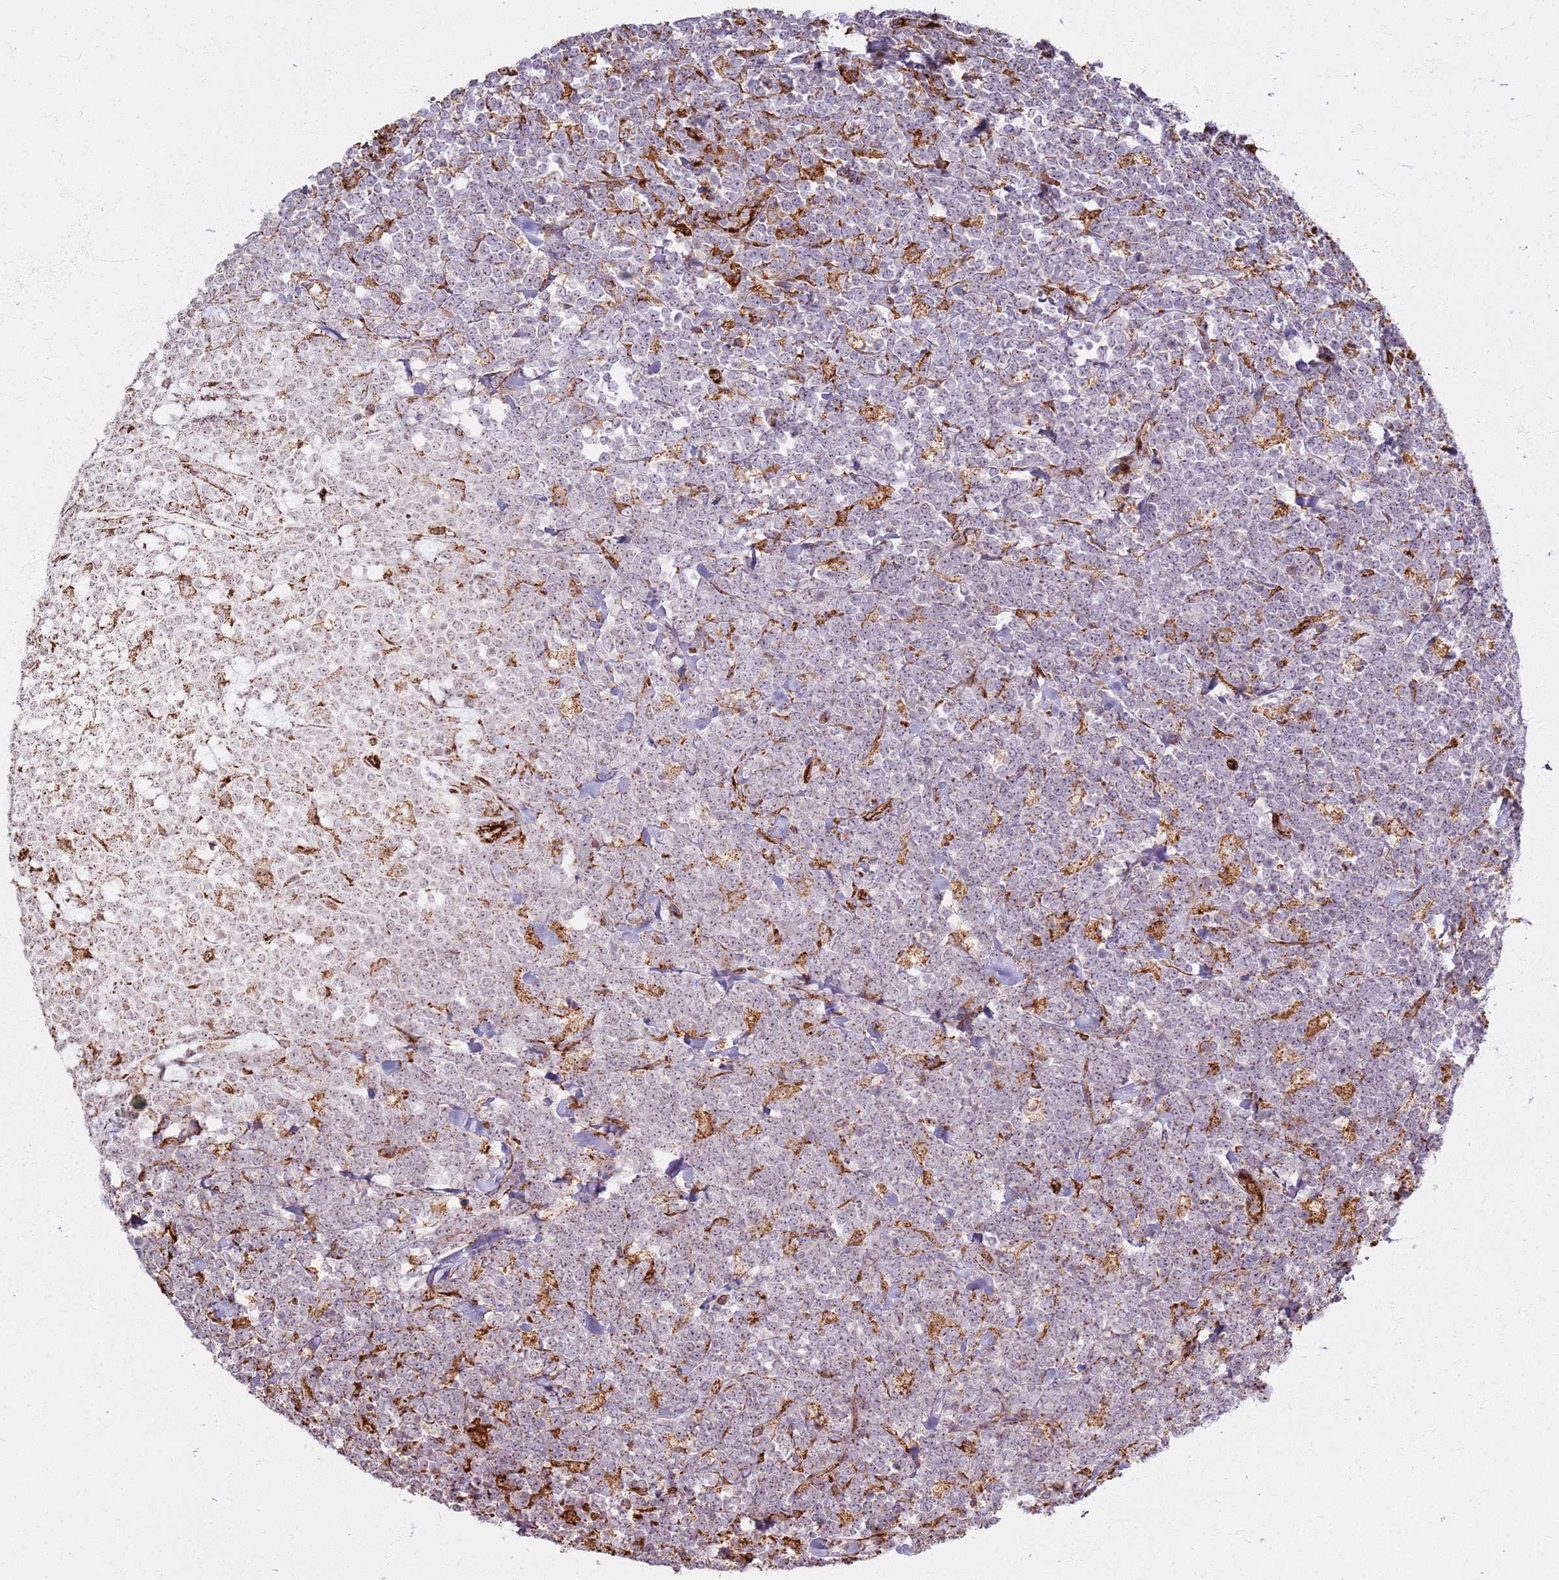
{"staining": {"intensity": "negative", "quantity": "none", "location": "none"}, "tissue": "lymphoma", "cell_type": "Tumor cells", "image_type": "cancer", "snomed": [{"axis": "morphology", "description": "Malignant lymphoma, non-Hodgkin's type, High grade"}, {"axis": "topography", "description": "Small intestine"}, {"axis": "topography", "description": "Colon"}], "caption": "IHC photomicrograph of neoplastic tissue: human malignant lymphoma, non-Hodgkin's type (high-grade) stained with DAB (3,3'-diaminobenzidine) displays no significant protein expression in tumor cells.", "gene": "KRI1", "patient": {"sex": "male", "age": 8}}